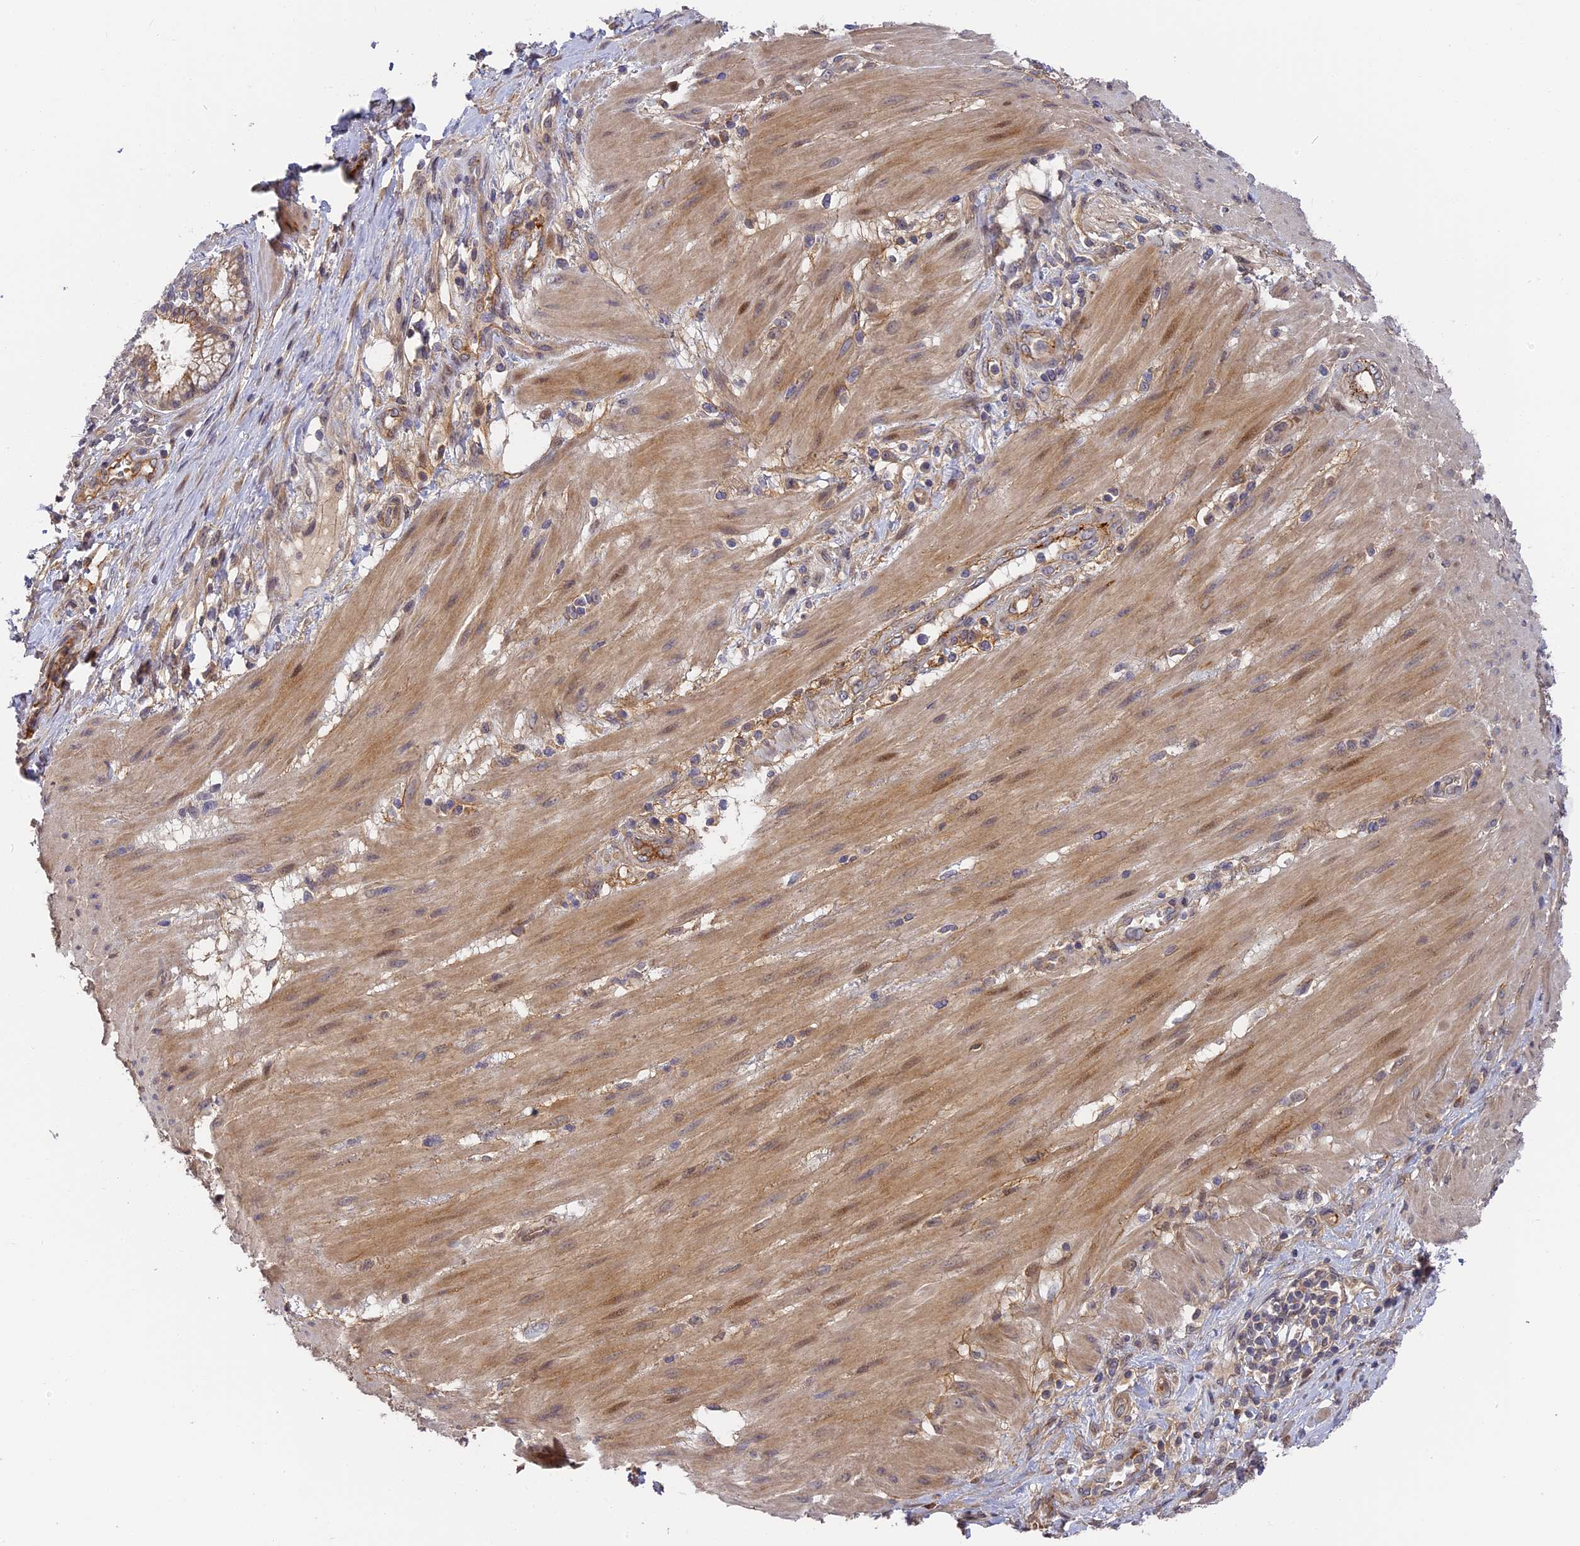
{"staining": {"intensity": "weak", "quantity": "25%-75%", "location": "cytoplasmic/membranous"}, "tissue": "pancreatic cancer", "cell_type": "Tumor cells", "image_type": "cancer", "snomed": [{"axis": "morphology", "description": "Adenocarcinoma, NOS"}, {"axis": "topography", "description": "Pancreas"}], "caption": "Protein expression analysis of human pancreatic cancer (adenocarcinoma) reveals weak cytoplasmic/membranous expression in approximately 25%-75% of tumor cells. (DAB (3,3'-diaminobenzidine) IHC with brightfield microscopy, high magnification).", "gene": "MISP3", "patient": {"sex": "male", "age": 72}}